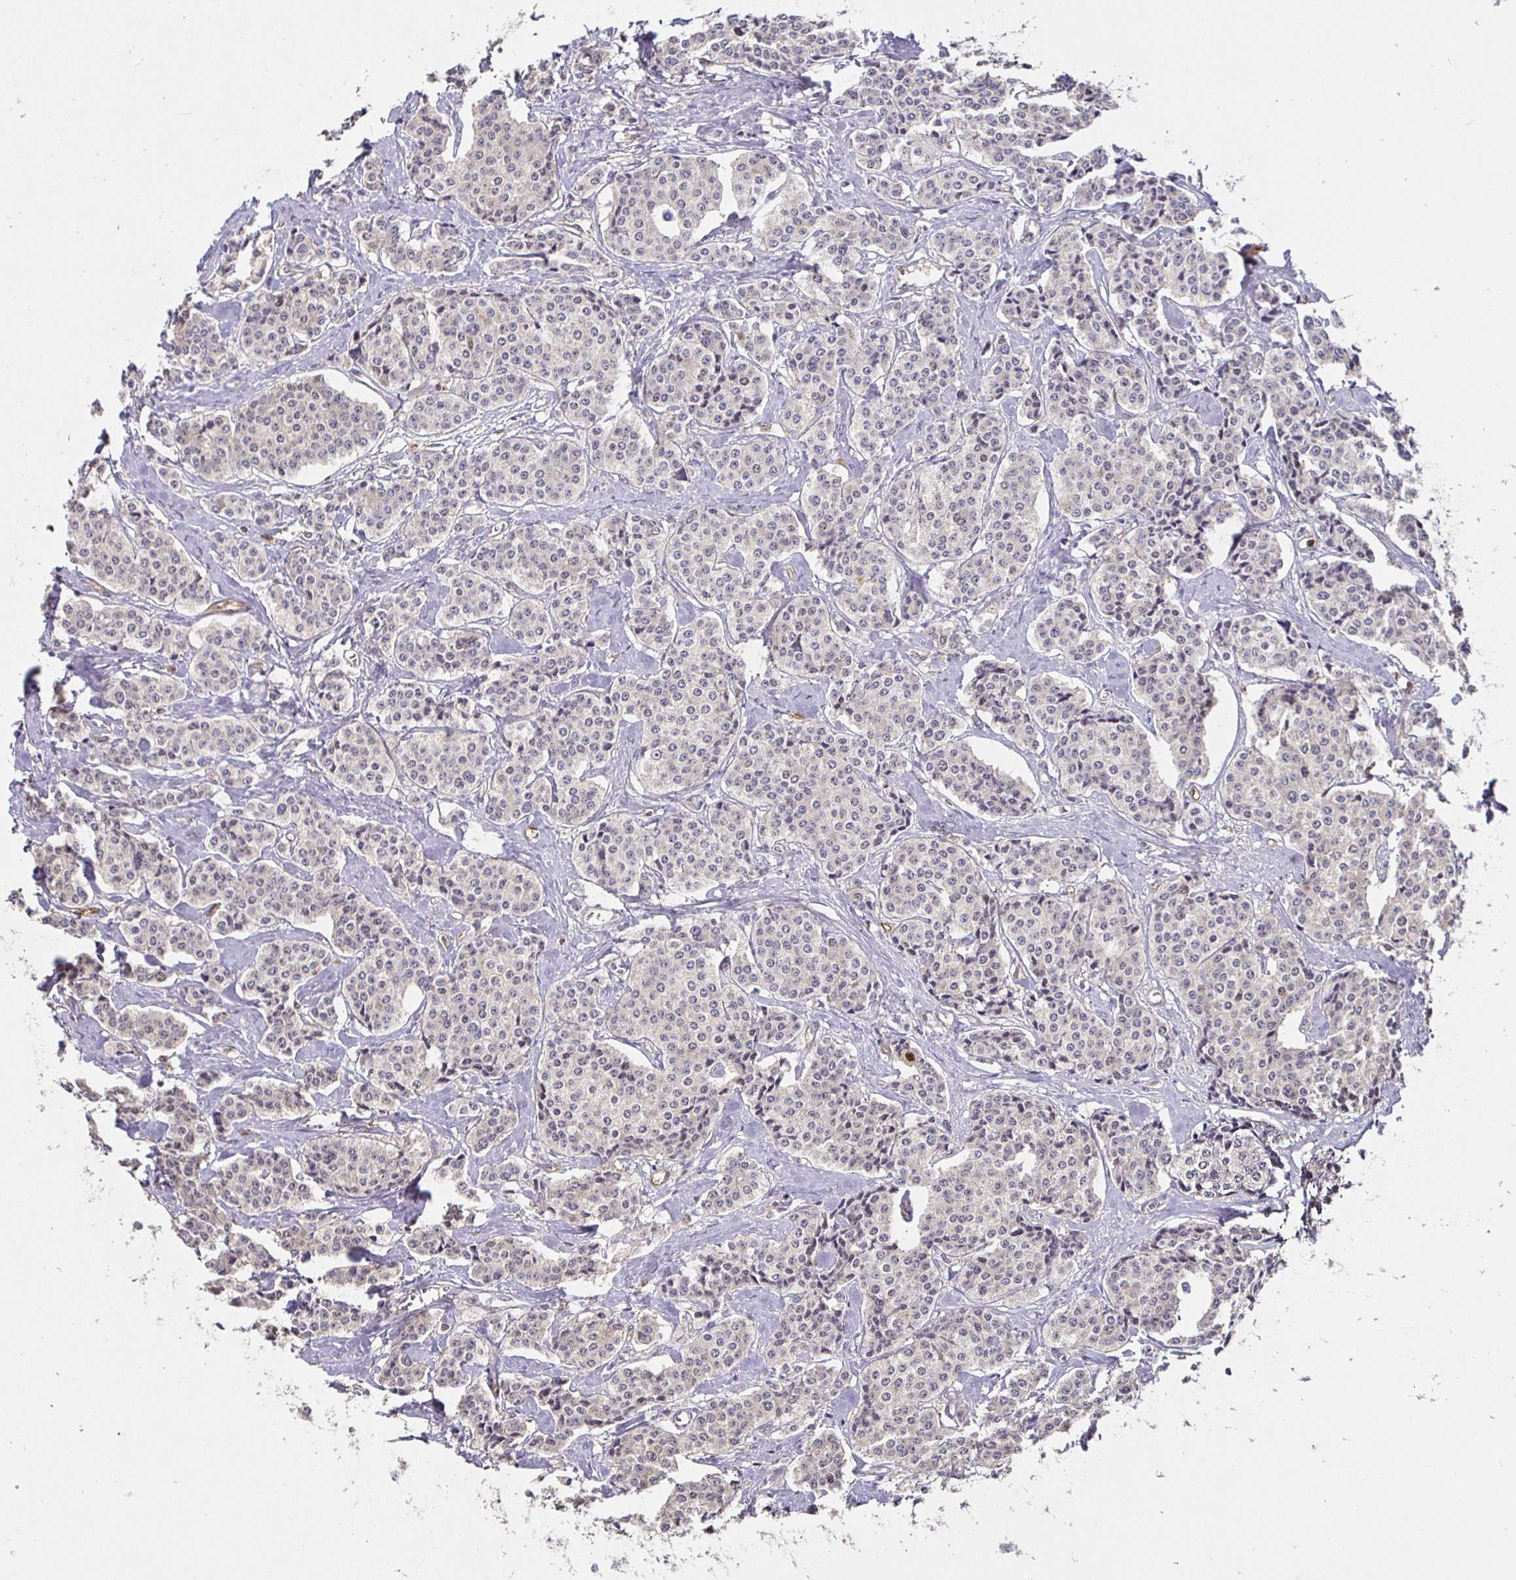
{"staining": {"intensity": "negative", "quantity": "none", "location": "none"}, "tissue": "carcinoid", "cell_type": "Tumor cells", "image_type": "cancer", "snomed": [{"axis": "morphology", "description": "Carcinoid, malignant, NOS"}, {"axis": "topography", "description": "Small intestine"}], "caption": "An immunohistochemistry (IHC) photomicrograph of carcinoid (malignant) is shown. There is no staining in tumor cells of carcinoid (malignant).", "gene": "SHISA4", "patient": {"sex": "female", "age": 64}}